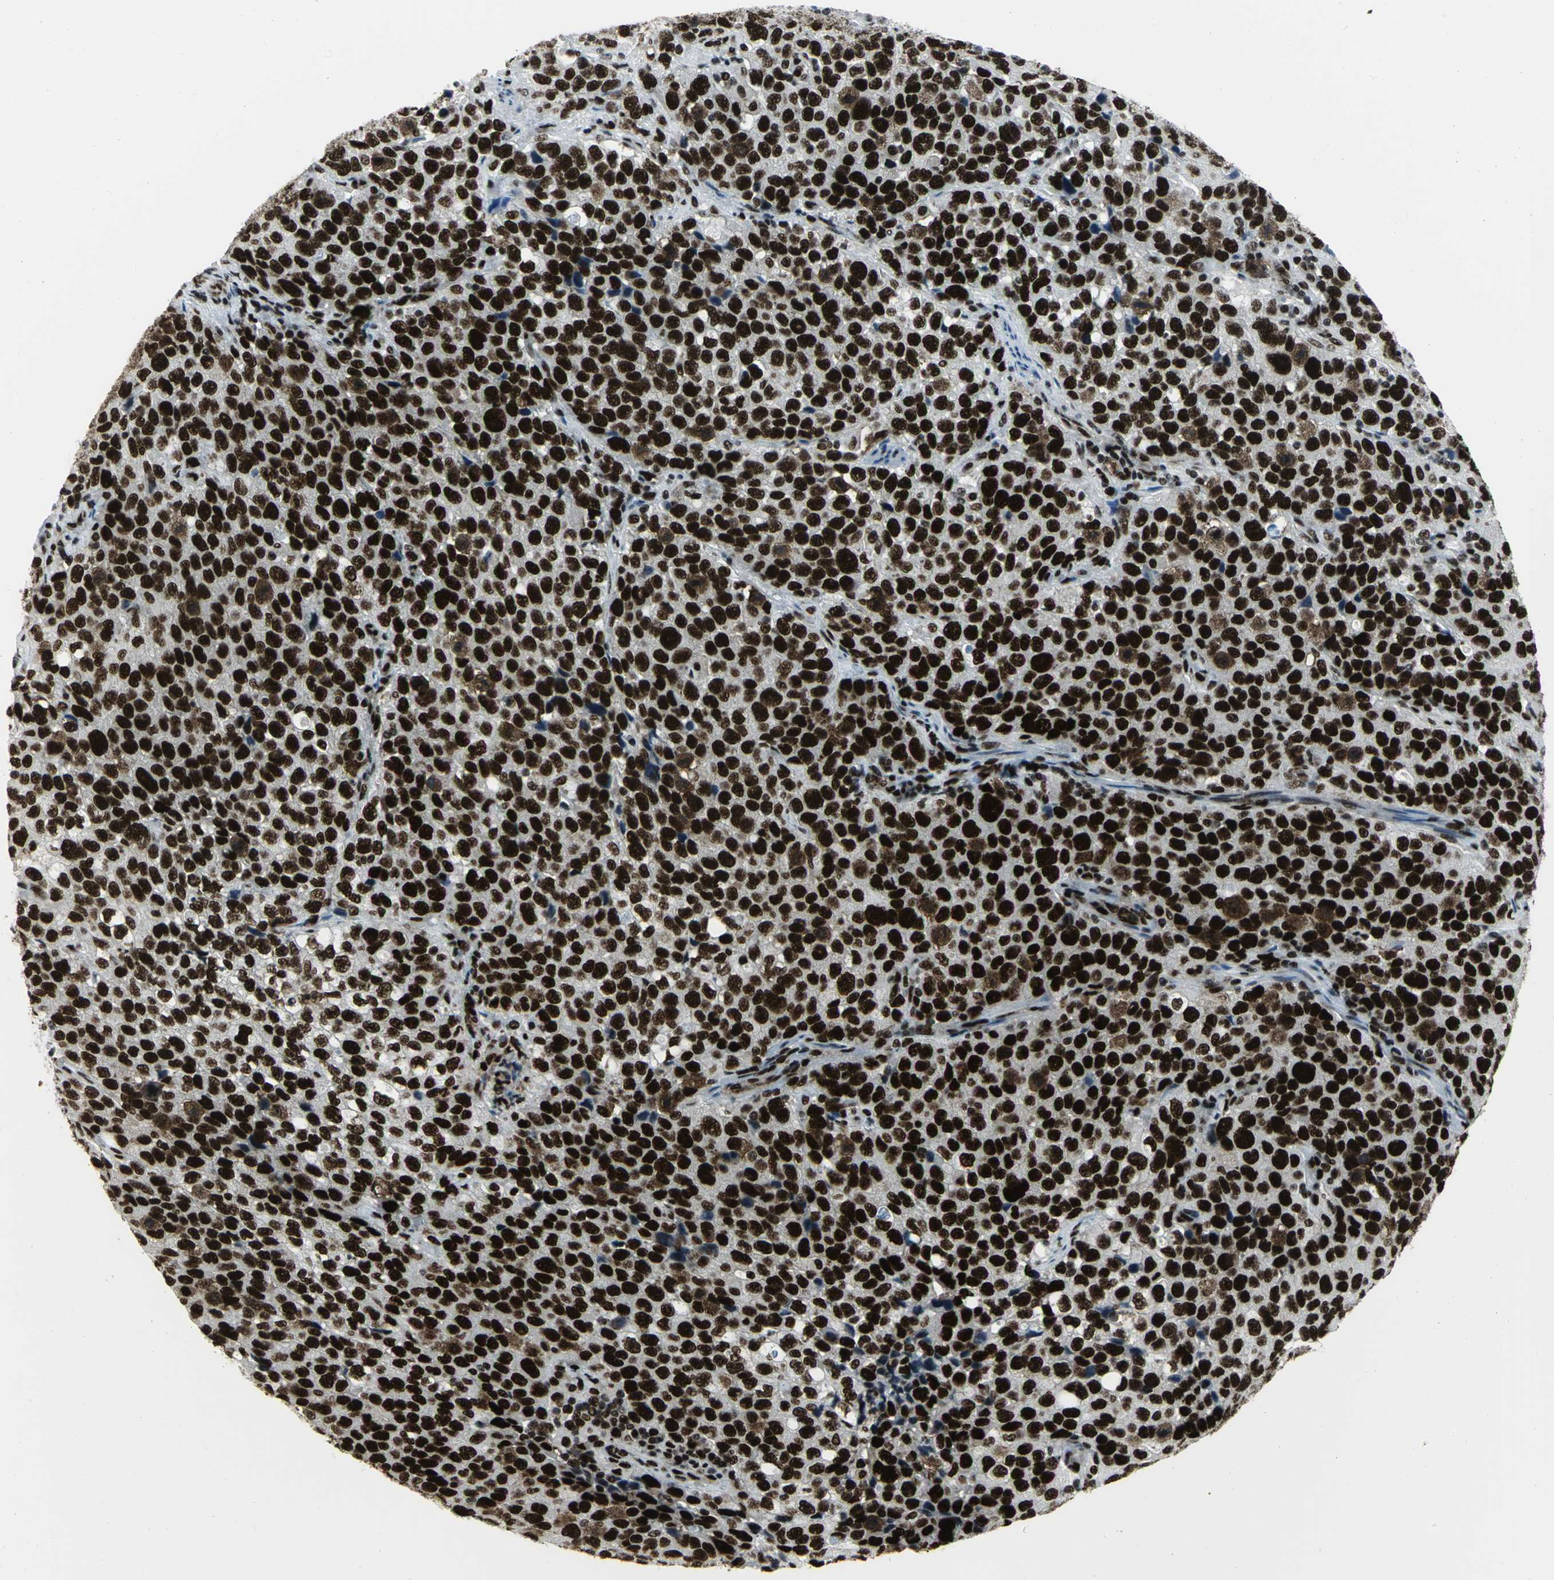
{"staining": {"intensity": "strong", "quantity": ">75%", "location": "nuclear"}, "tissue": "stomach cancer", "cell_type": "Tumor cells", "image_type": "cancer", "snomed": [{"axis": "morphology", "description": "Normal tissue, NOS"}, {"axis": "morphology", "description": "Adenocarcinoma, NOS"}, {"axis": "topography", "description": "Stomach"}], "caption": "Stomach cancer stained for a protein exhibits strong nuclear positivity in tumor cells.", "gene": "SMARCA4", "patient": {"sex": "male", "age": 48}}